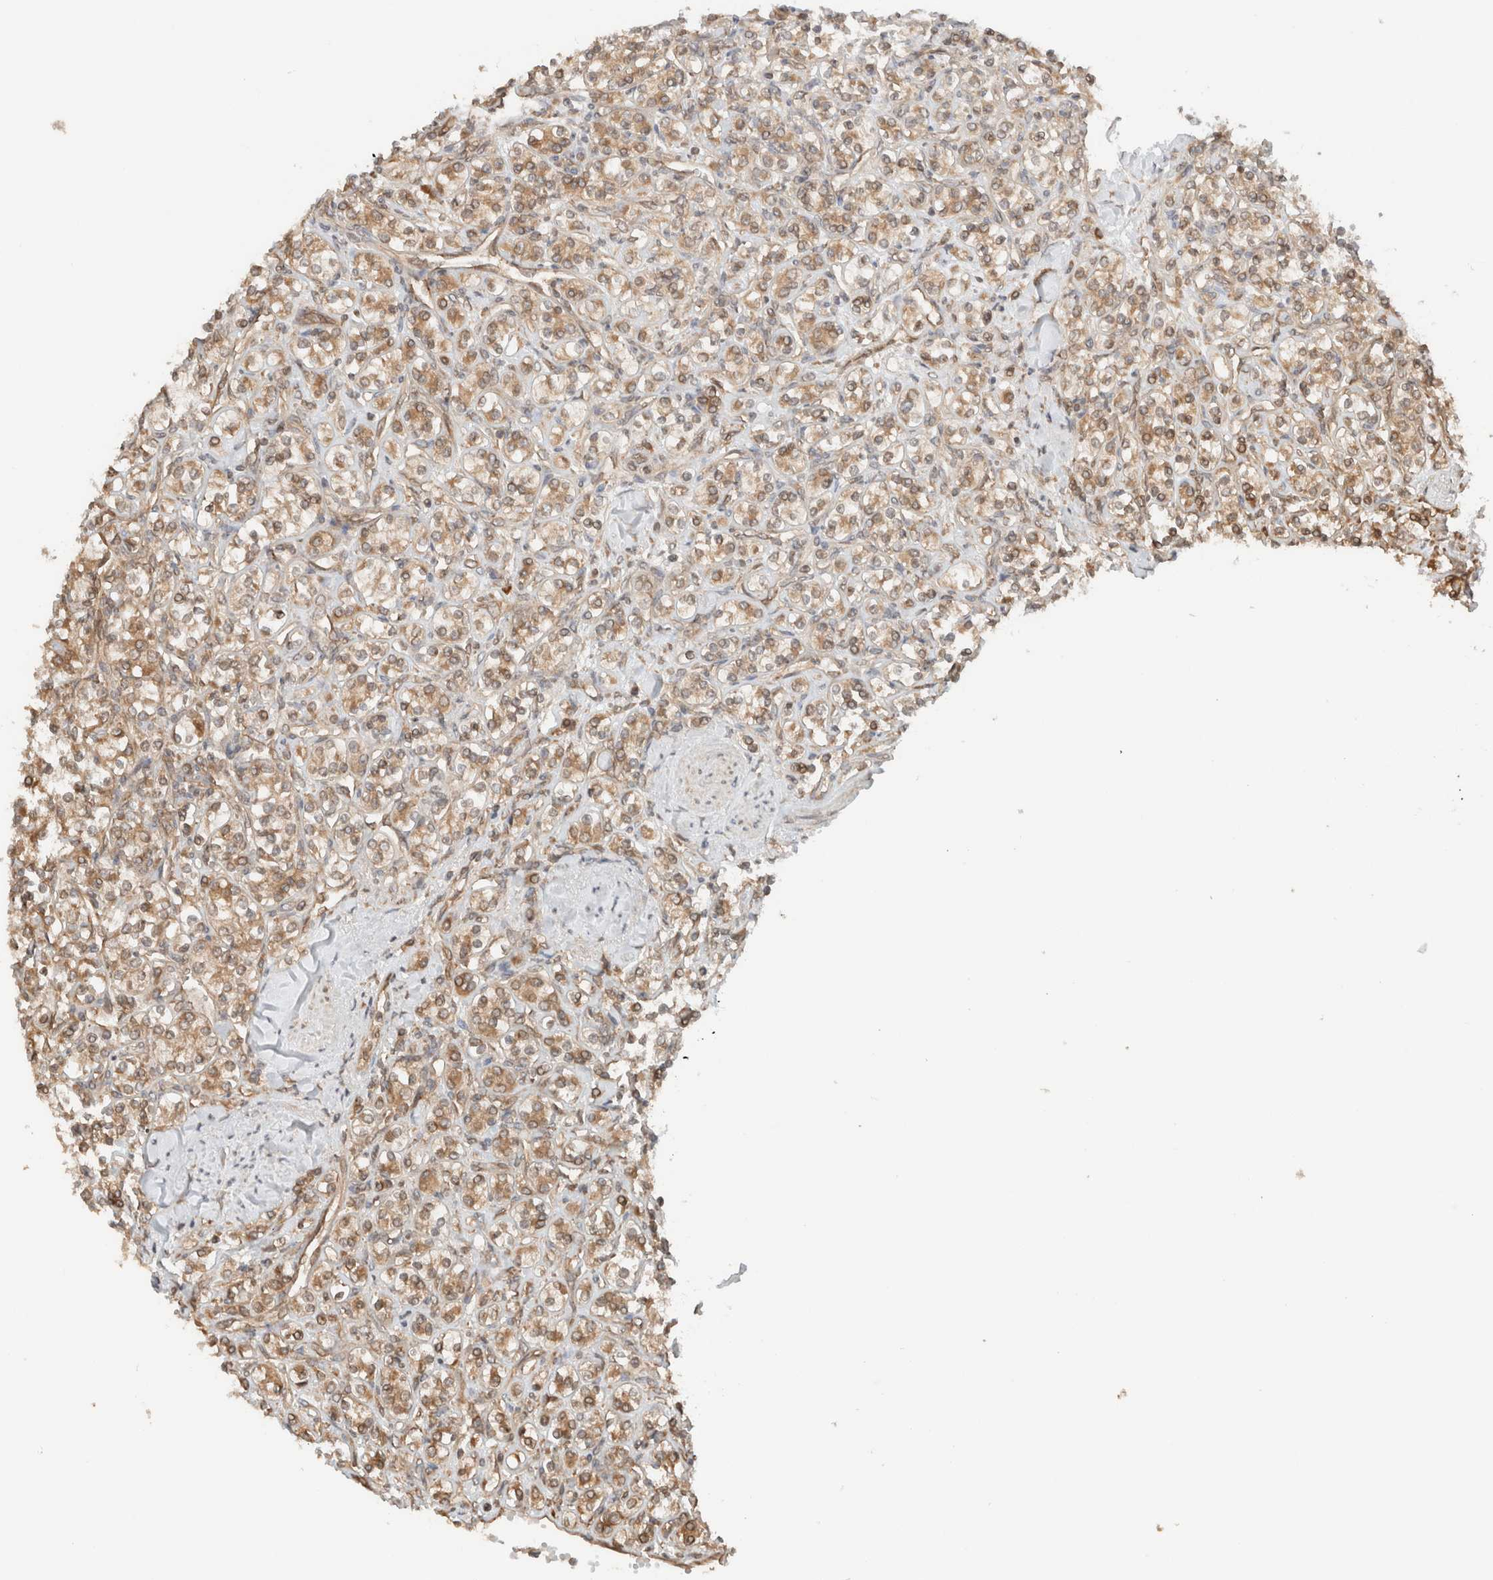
{"staining": {"intensity": "moderate", "quantity": ">75%", "location": "cytoplasmic/membranous"}, "tissue": "renal cancer", "cell_type": "Tumor cells", "image_type": "cancer", "snomed": [{"axis": "morphology", "description": "Adenocarcinoma, NOS"}, {"axis": "topography", "description": "Kidney"}], "caption": "Adenocarcinoma (renal) tissue exhibits moderate cytoplasmic/membranous expression in approximately >75% of tumor cells, visualized by immunohistochemistry.", "gene": "ARFGEF2", "patient": {"sex": "male", "age": 77}}